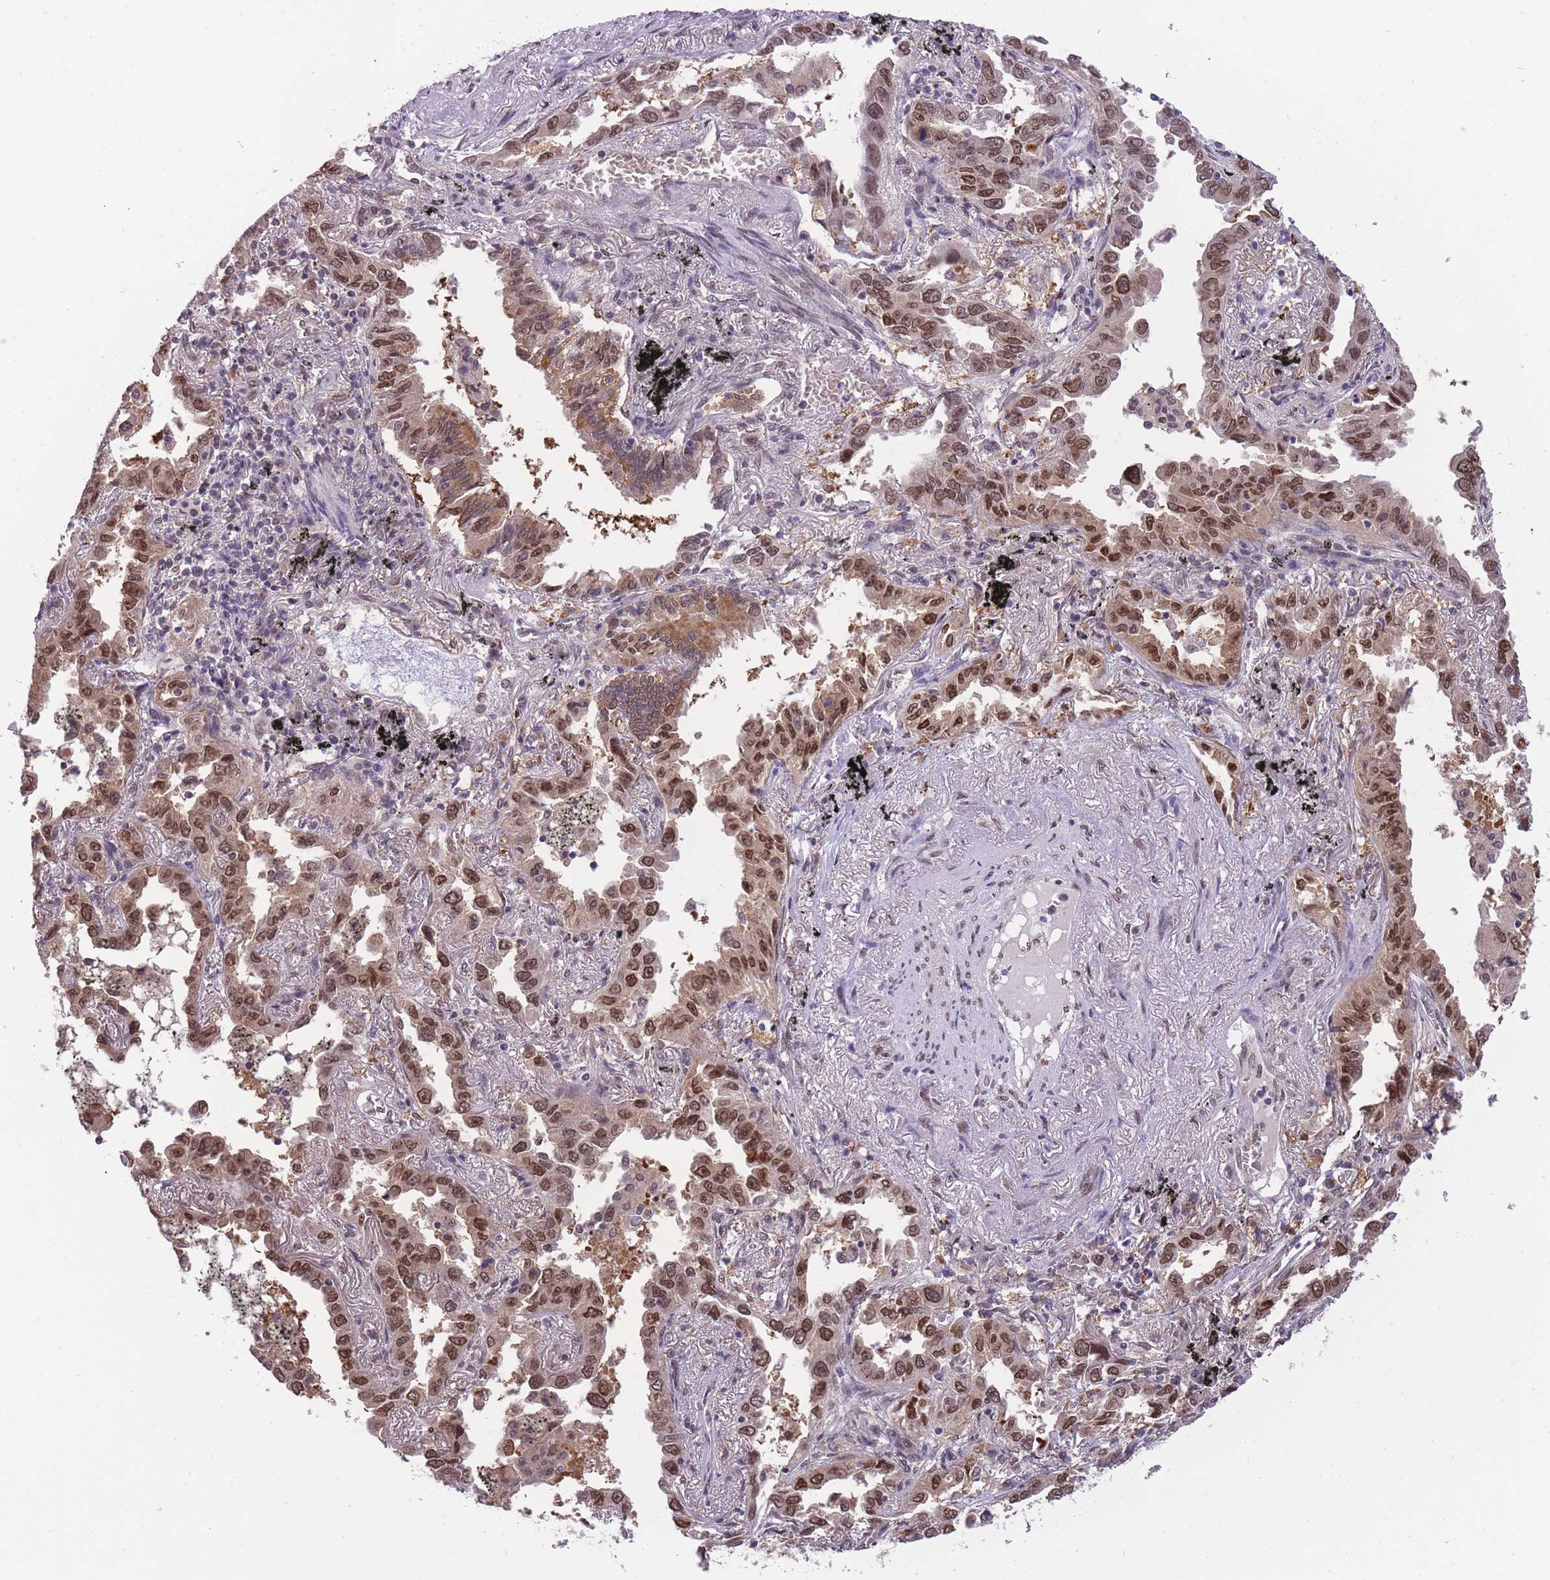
{"staining": {"intensity": "moderate", "quantity": ">75%", "location": "nuclear"}, "tissue": "lung cancer", "cell_type": "Tumor cells", "image_type": "cancer", "snomed": [{"axis": "morphology", "description": "Adenocarcinoma, NOS"}, {"axis": "topography", "description": "Lung"}], "caption": "There is medium levels of moderate nuclear positivity in tumor cells of lung adenocarcinoma, as demonstrated by immunohistochemical staining (brown color).", "gene": "CDIP1", "patient": {"sex": "male", "age": 67}}